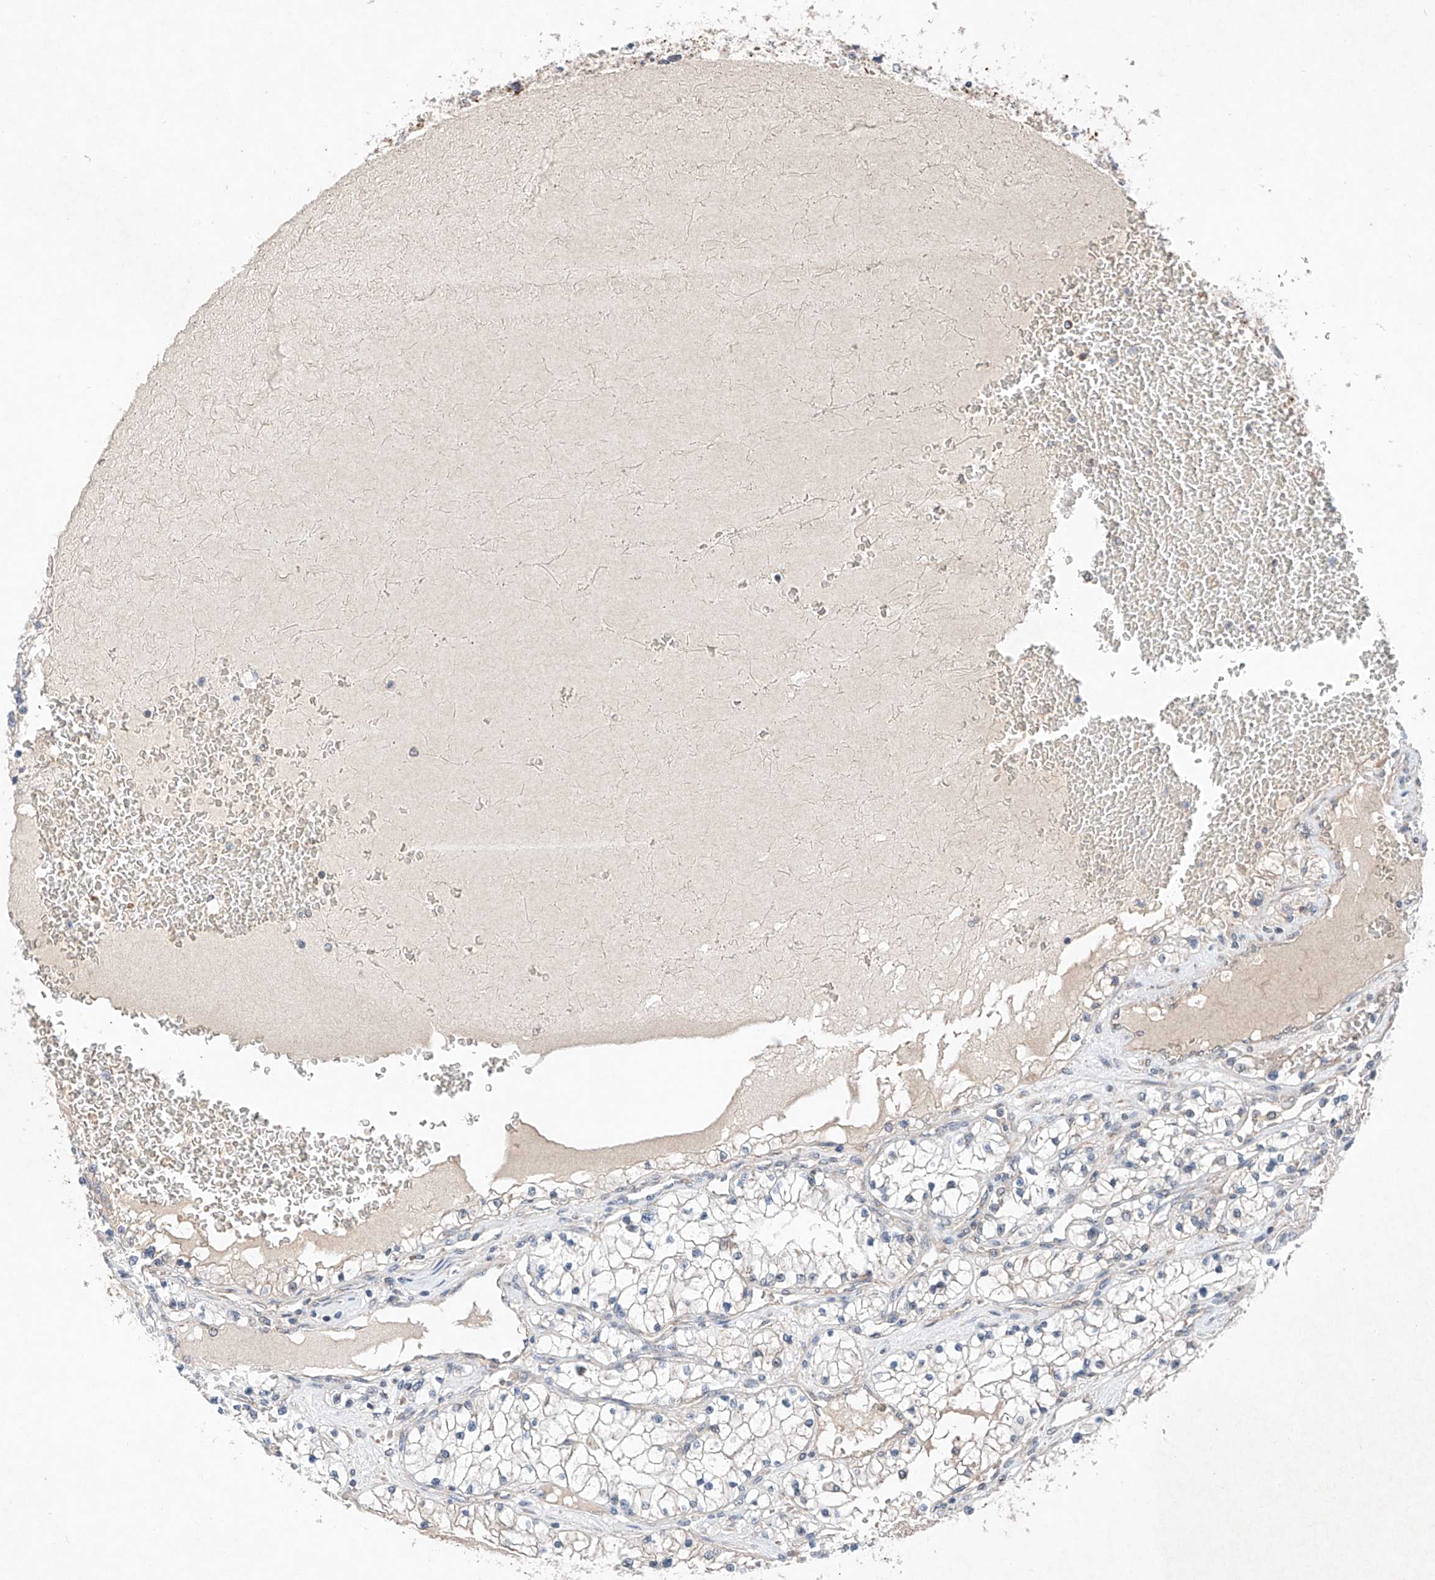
{"staining": {"intensity": "negative", "quantity": "none", "location": "none"}, "tissue": "renal cancer", "cell_type": "Tumor cells", "image_type": "cancer", "snomed": [{"axis": "morphology", "description": "Adenocarcinoma, NOS"}, {"axis": "topography", "description": "Kidney"}], "caption": "Immunohistochemical staining of human renal cancer (adenocarcinoma) reveals no significant positivity in tumor cells. (DAB IHC with hematoxylin counter stain).", "gene": "FASTK", "patient": {"sex": "male", "age": 68}}